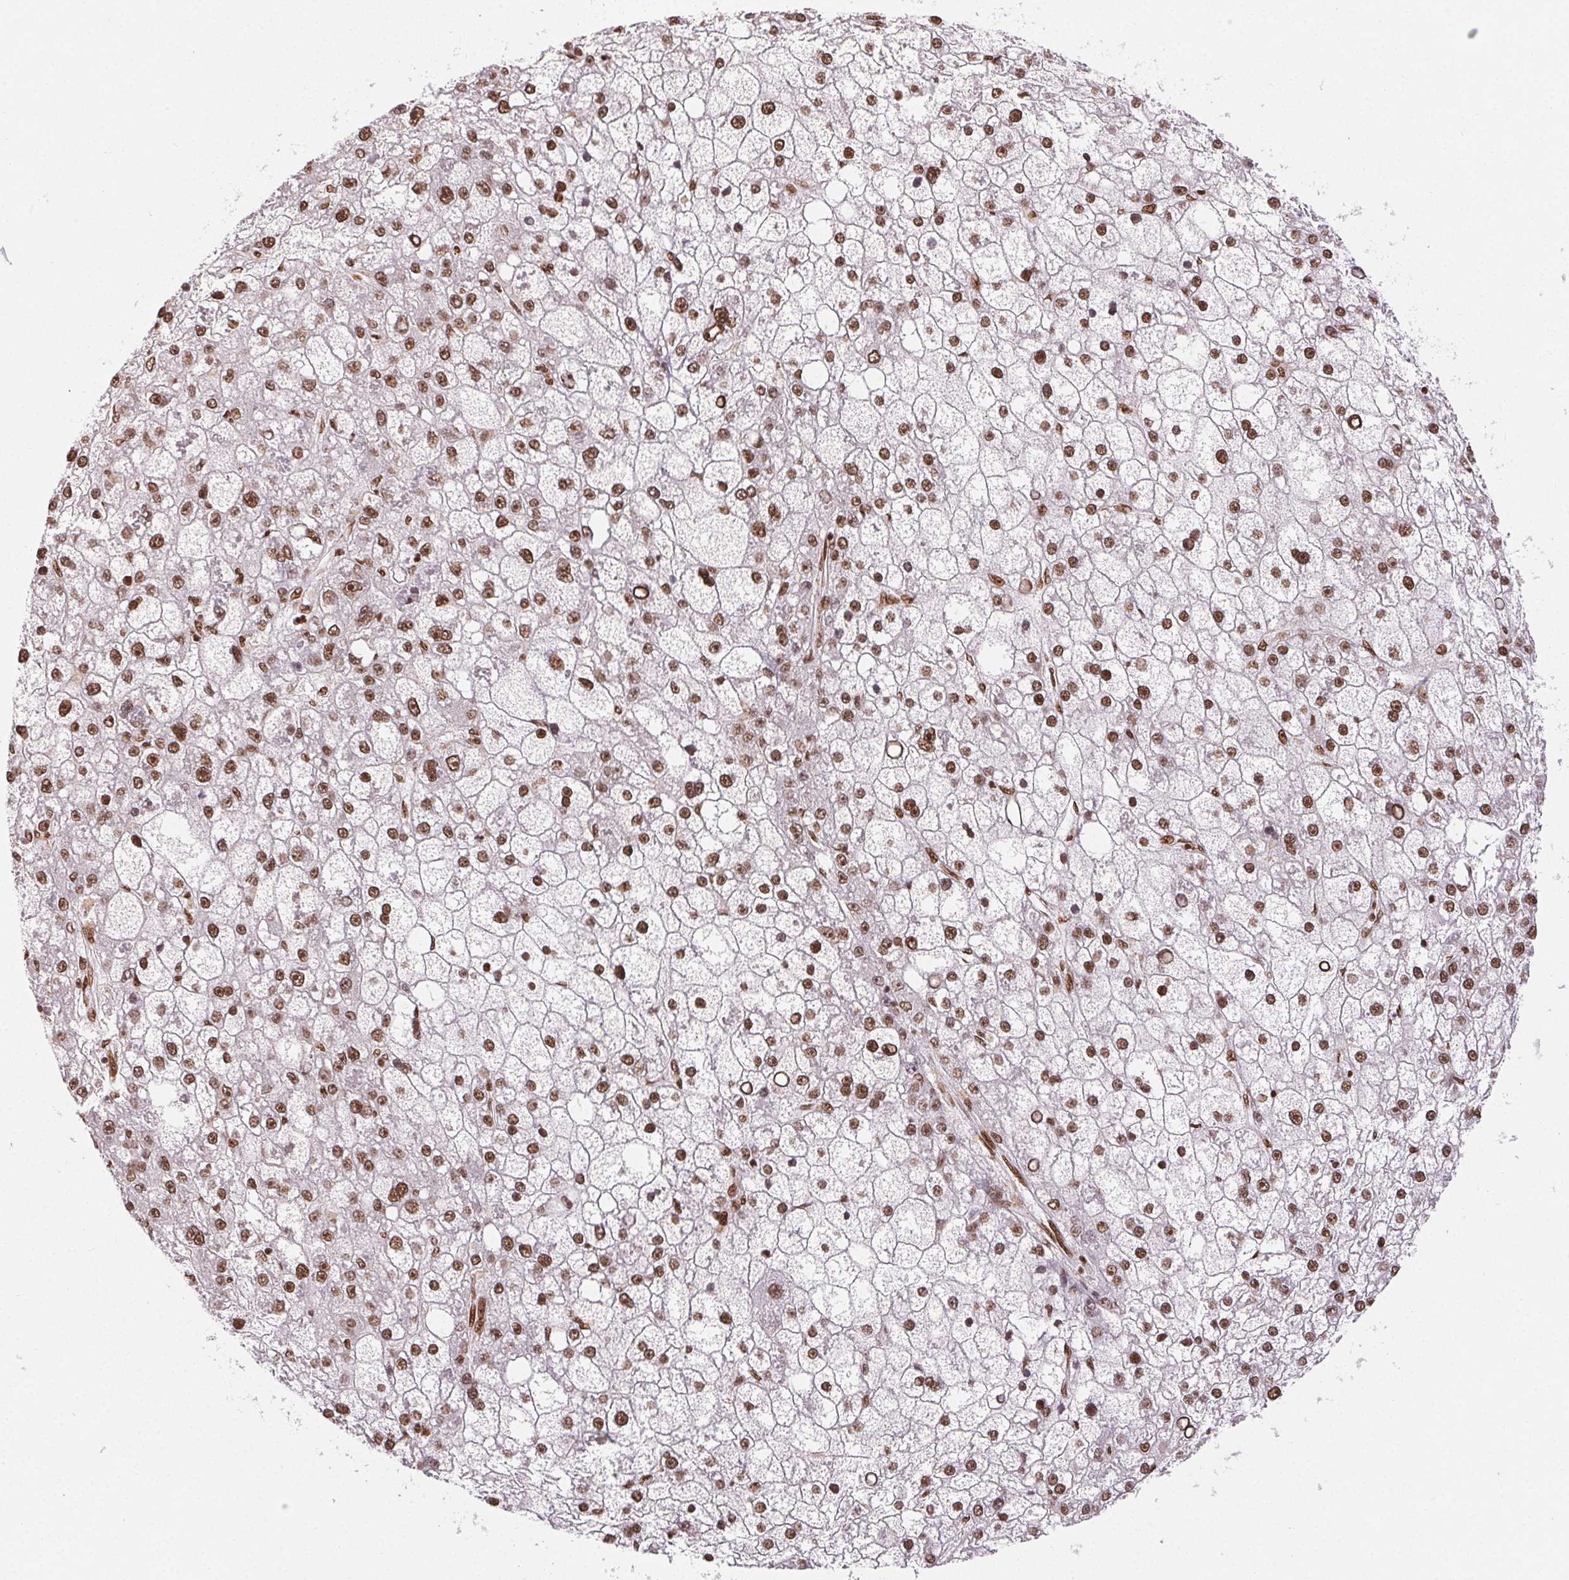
{"staining": {"intensity": "strong", "quantity": ">75%", "location": "nuclear"}, "tissue": "liver cancer", "cell_type": "Tumor cells", "image_type": "cancer", "snomed": [{"axis": "morphology", "description": "Carcinoma, Hepatocellular, NOS"}, {"axis": "topography", "description": "Liver"}], "caption": "This is an image of immunohistochemistry staining of liver hepatocellular carcinoma, which shows strong expression in the nuclear of tumor cells.", "gene": "ZNF80", "patient": {"sex": "male", "age": 67}}